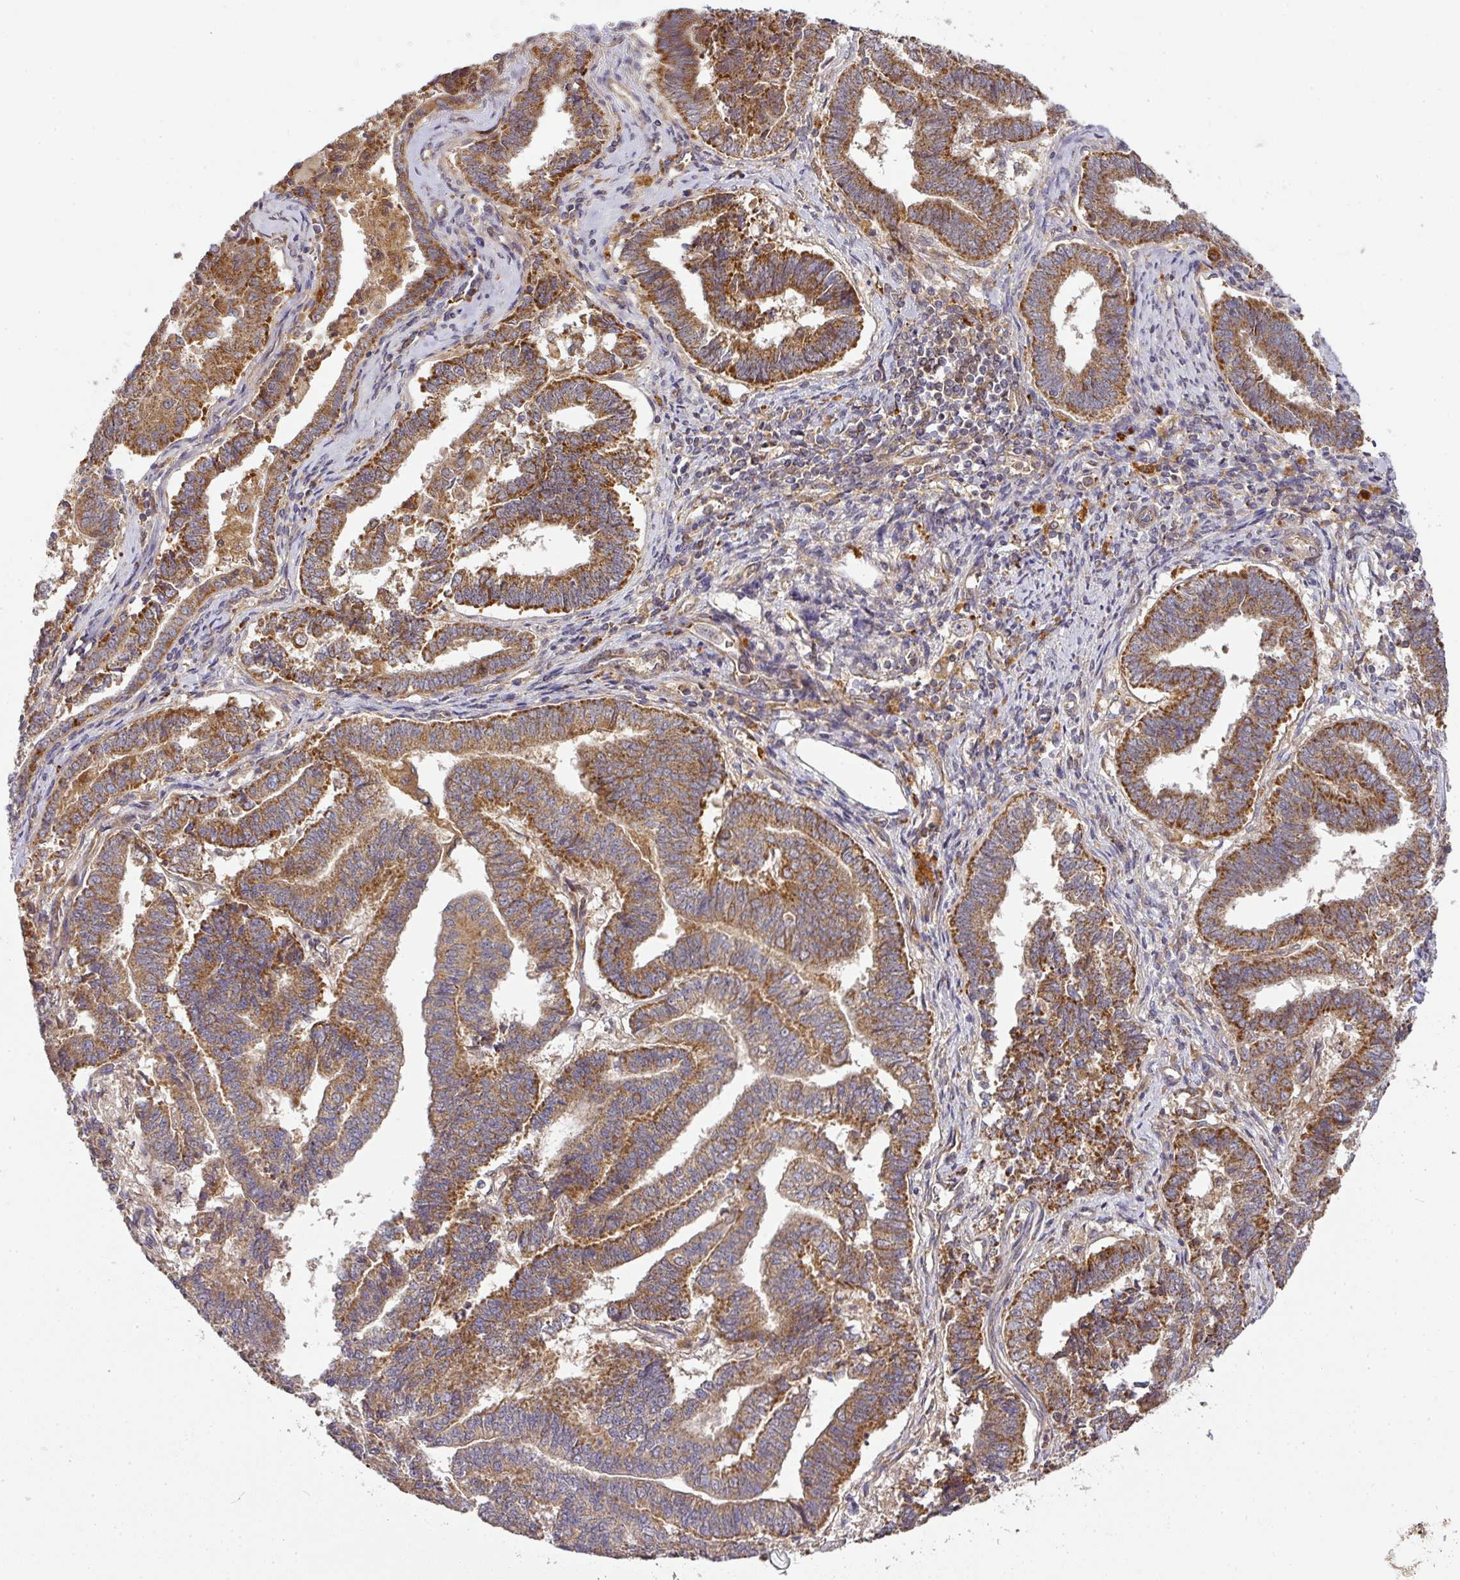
{"staining": {"intensity": "strong", "quantity": ">75%", "location": "cytoplasmic/membranous"}, "tissue": "endometrial cancer", "cell_type": "Tumor cells", "image_type": "cancer", "snomed": [{"axis": "morphology", "description": "Adenocarcinoma, NOS"}, {"axis": "topography", "description": "Endometrium"}], "caption": "About >75% of tumor cells in human endometrial cancer (adenocarcinoma) display strong cytoplasmic/membranous protein expression as visualized by brown immunohistochemical staining.", "gene": "MALSU1", "patient": {"sex": "female", "age": 72}}